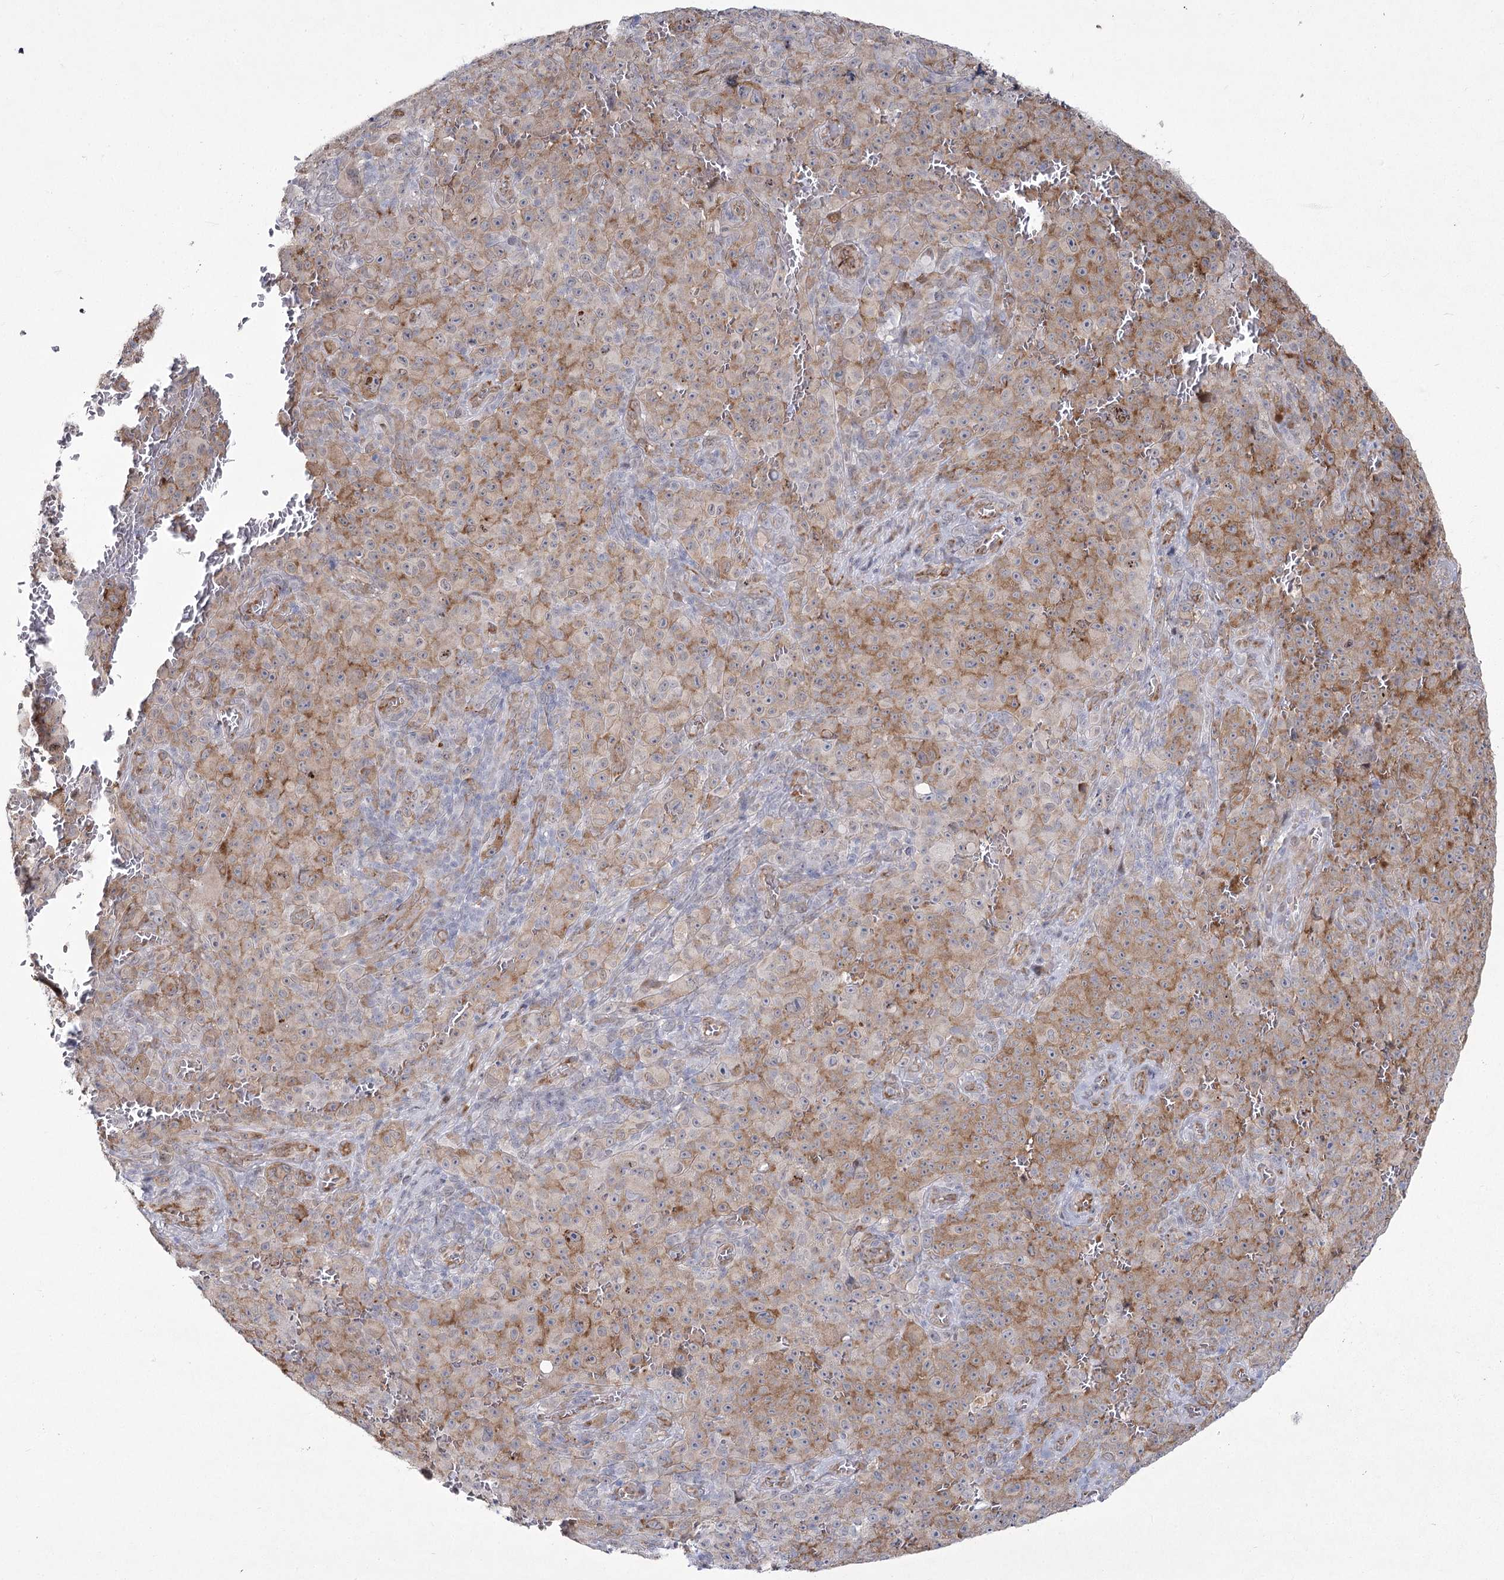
{"staining": {"intensity": "moderate", "quantity": "25%-75%", "location": "cytoplasmic/membranous"}, "tissue": "melanoma", "cell_type": "Tumor cells", "image_type": "cancer", "snomed": [{"axis": "morphology", "description": "Malignant melanoma, NOS"}, {"axis": "topography", "description": "Skin"}], "caption": "There is medium levels of moderate cytoplasmic/membranous positivity in tumor cells of malignant melanoma, as demonstrated by immunohistochemical staining (brown color).", "gene": "YBX3", "patient": {"sex": "female", "age": 82}}